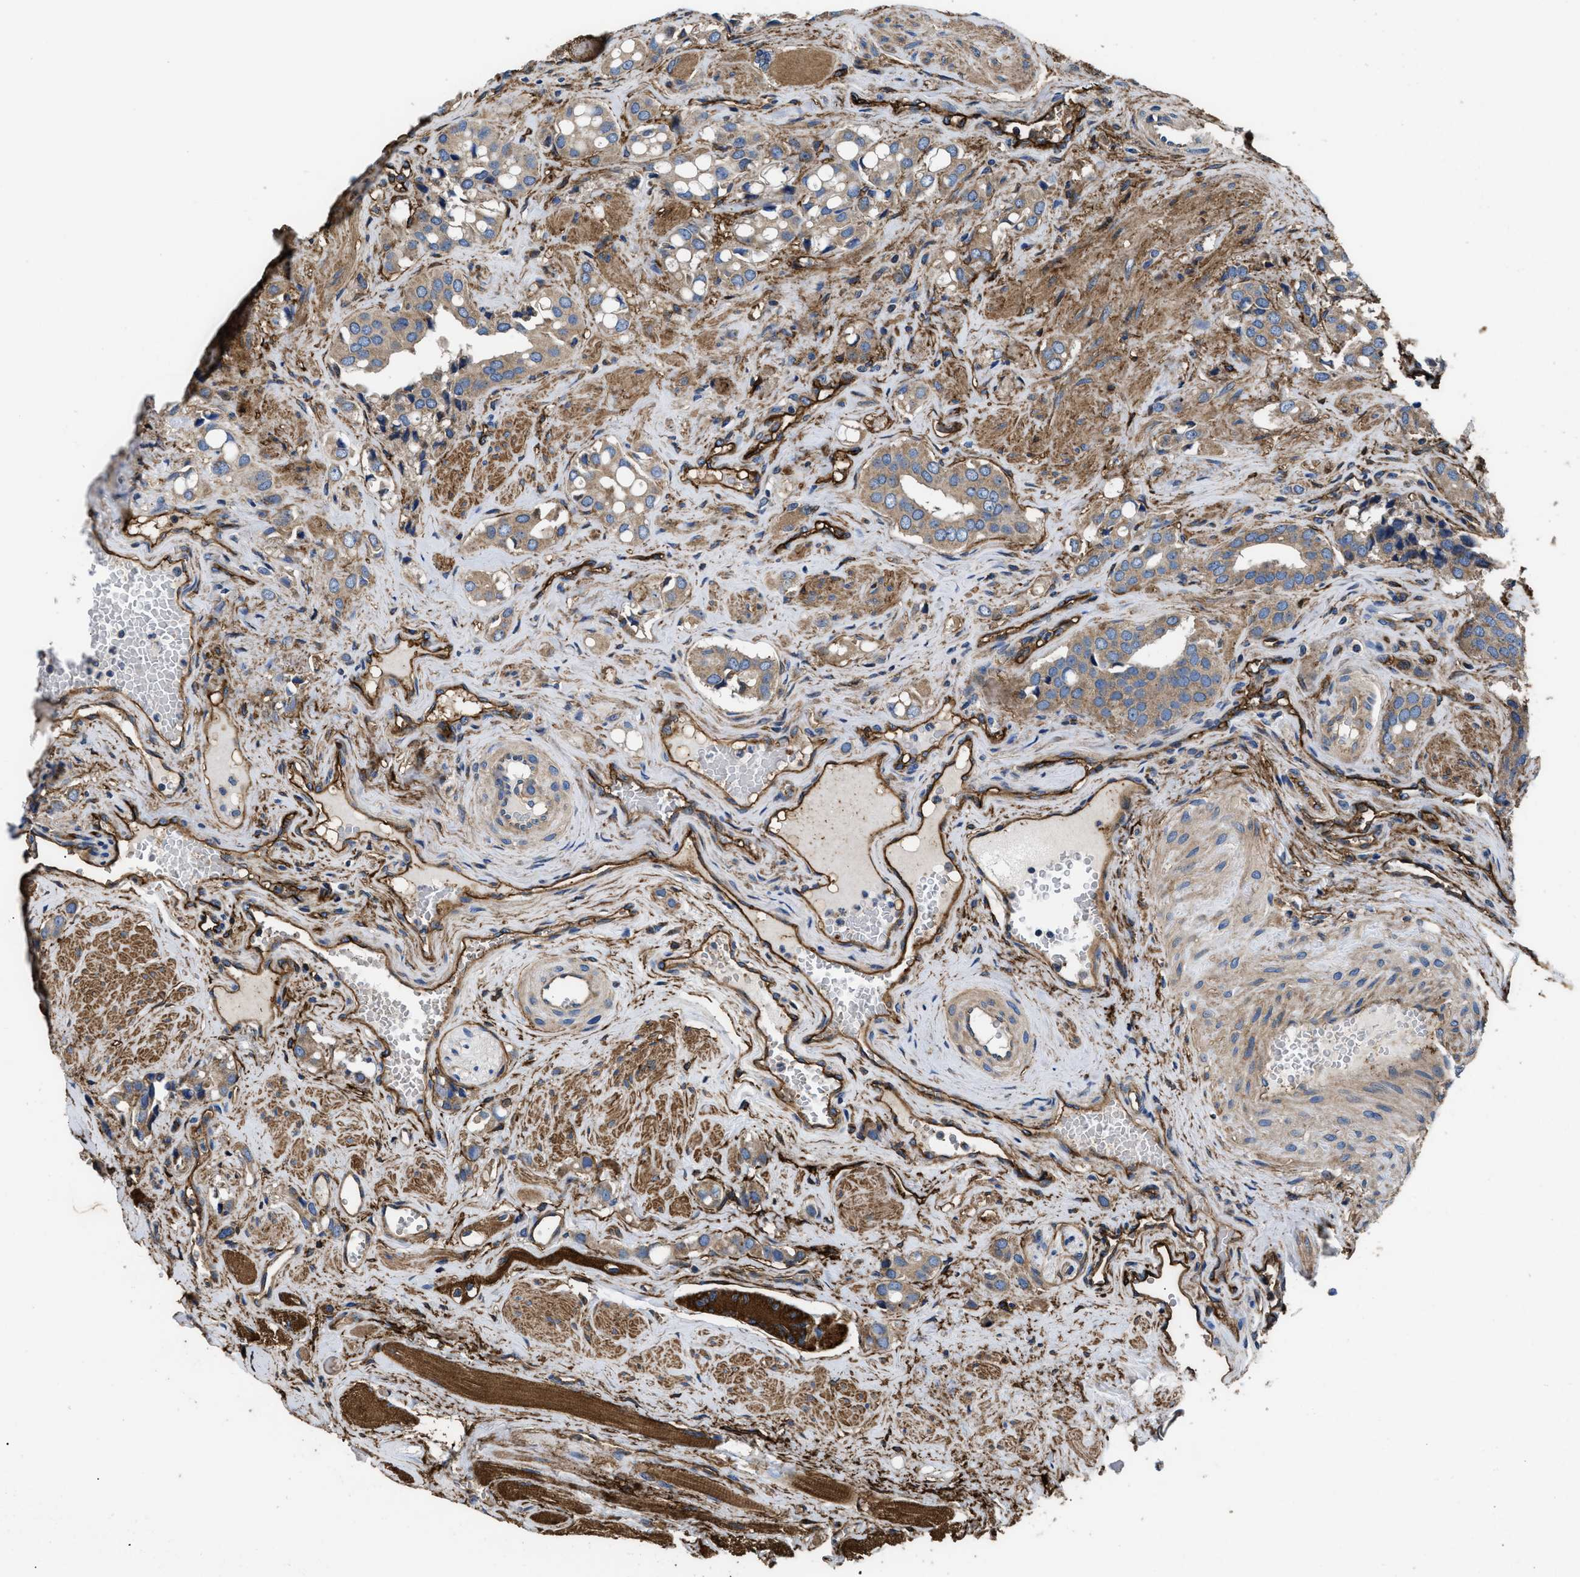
{"staining": {"intensity": "moderate", "quantity": ">75%", "location": "cytoplasmic/membranous"}, "tissue": "prostate cancer", "cell_type": "Tumor cells", "image_type": "cancer", "snomed": [{"axis": "morphology", "description": "Adenocarcinoma, High grade"}, {"axis": "topography", "description": "Prostate"}], "caption": "Protein analysis of prostate cancer tissue displays moderate cytoplasmic/membranous positivity in about >75% of tumor cells. The protein of interest is shown in brown color, while the nuclei are stained blue.", "gene": "NT5E", "patient": {"sex": "male", "age": 52}}